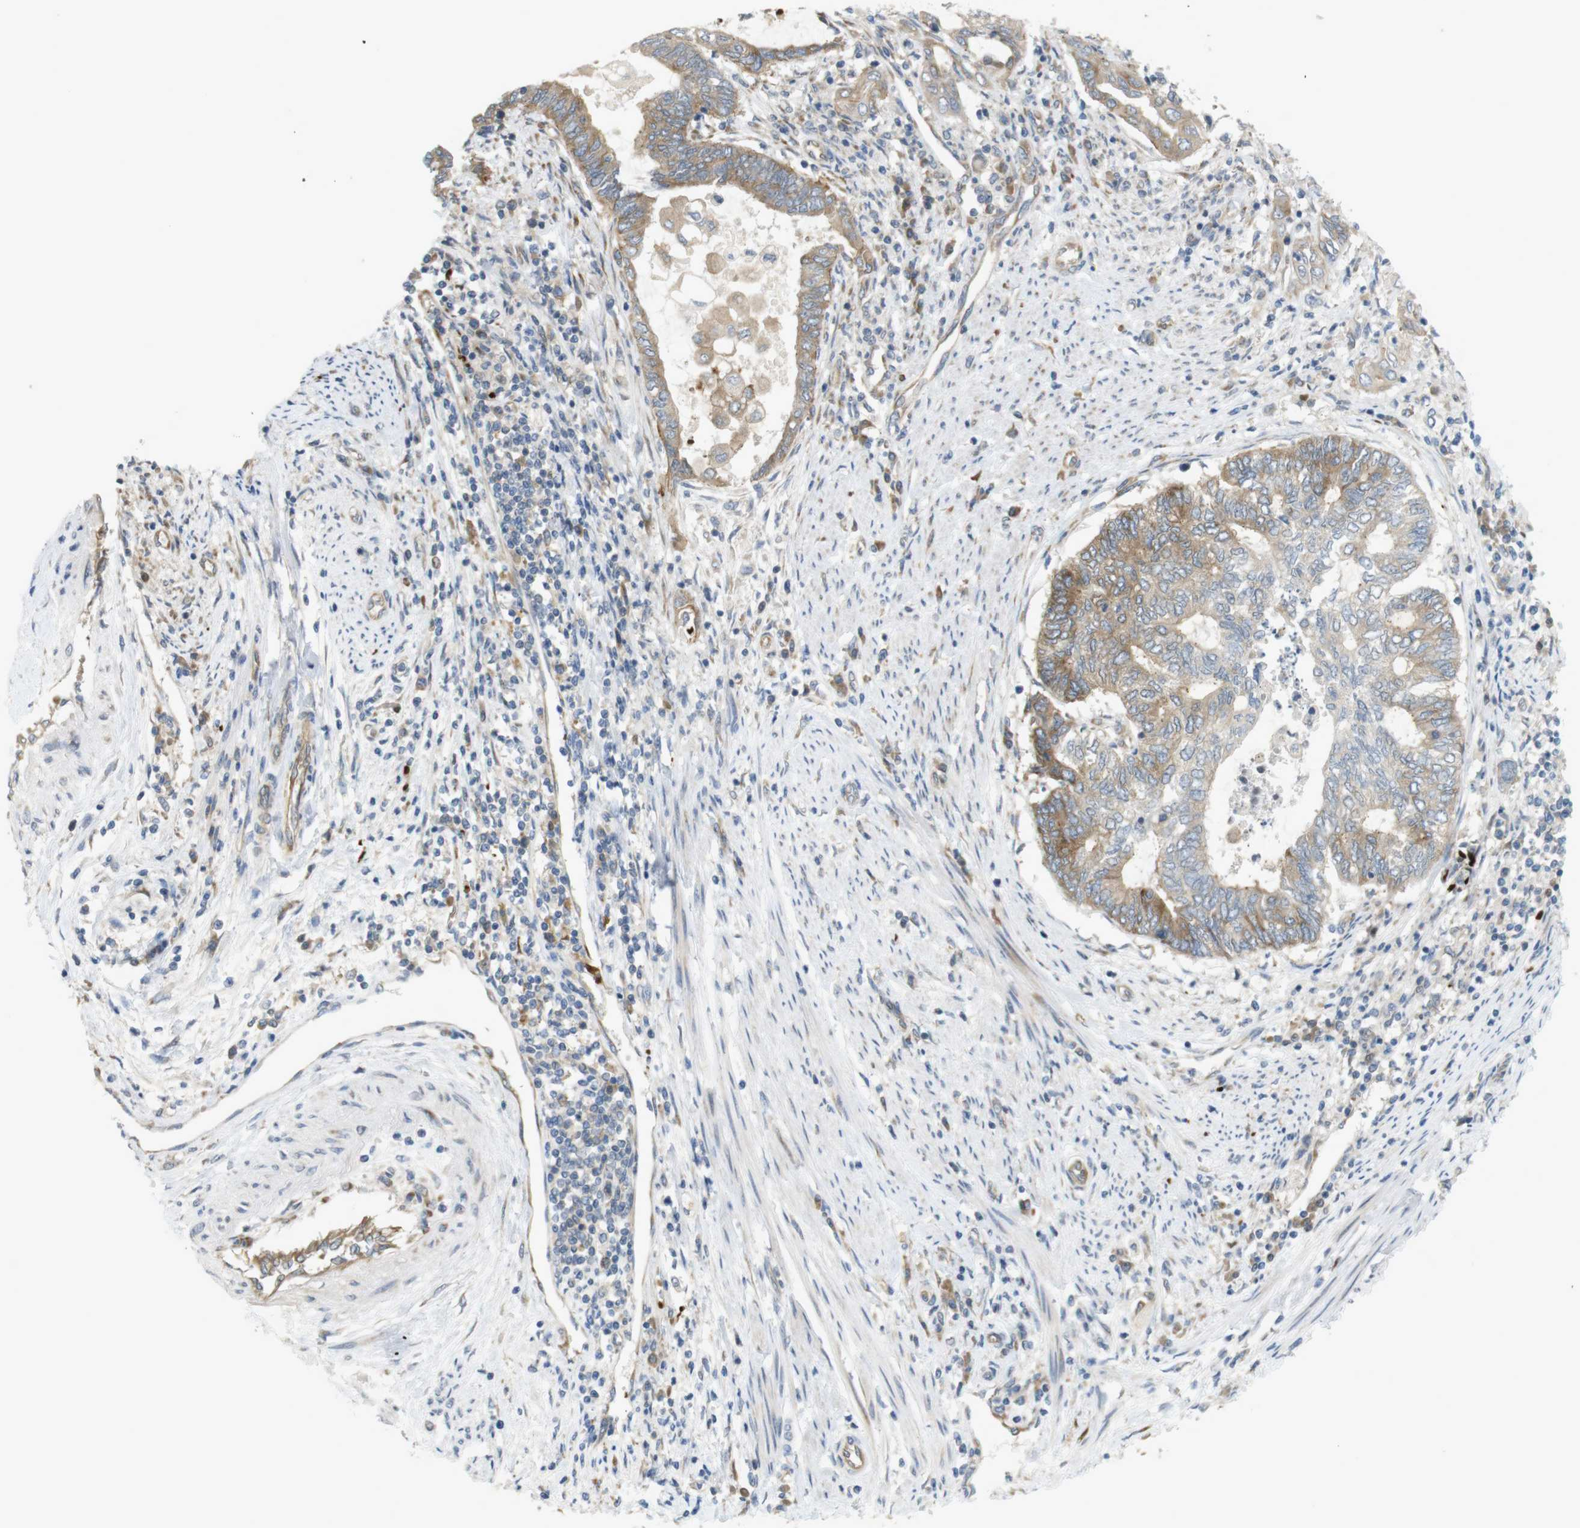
{"staining": {"intensity": "moderate", "quantity": "25%-75%", "location": "cytoplasmic/membranous"}, "tissue": "endometrial cancer", "cell_type": "Tumor cells", "image_type": "cancer", "snomed": [{"axis": "morphology", "description": "Adenocarcinoma, NOS"}, {"axis": "topography", "description": "Uterus"}, {"axis": "topography", "description": "Endometrium"}], "caption": "The image reveals staining of endometrial cancer (adenocarcinoma), revealing moderate cytoplasmic/membranous protein expression (brown color) within tumor cells.", "gene": "GJC3", "patient": {"sex": "female", "age": 70}}